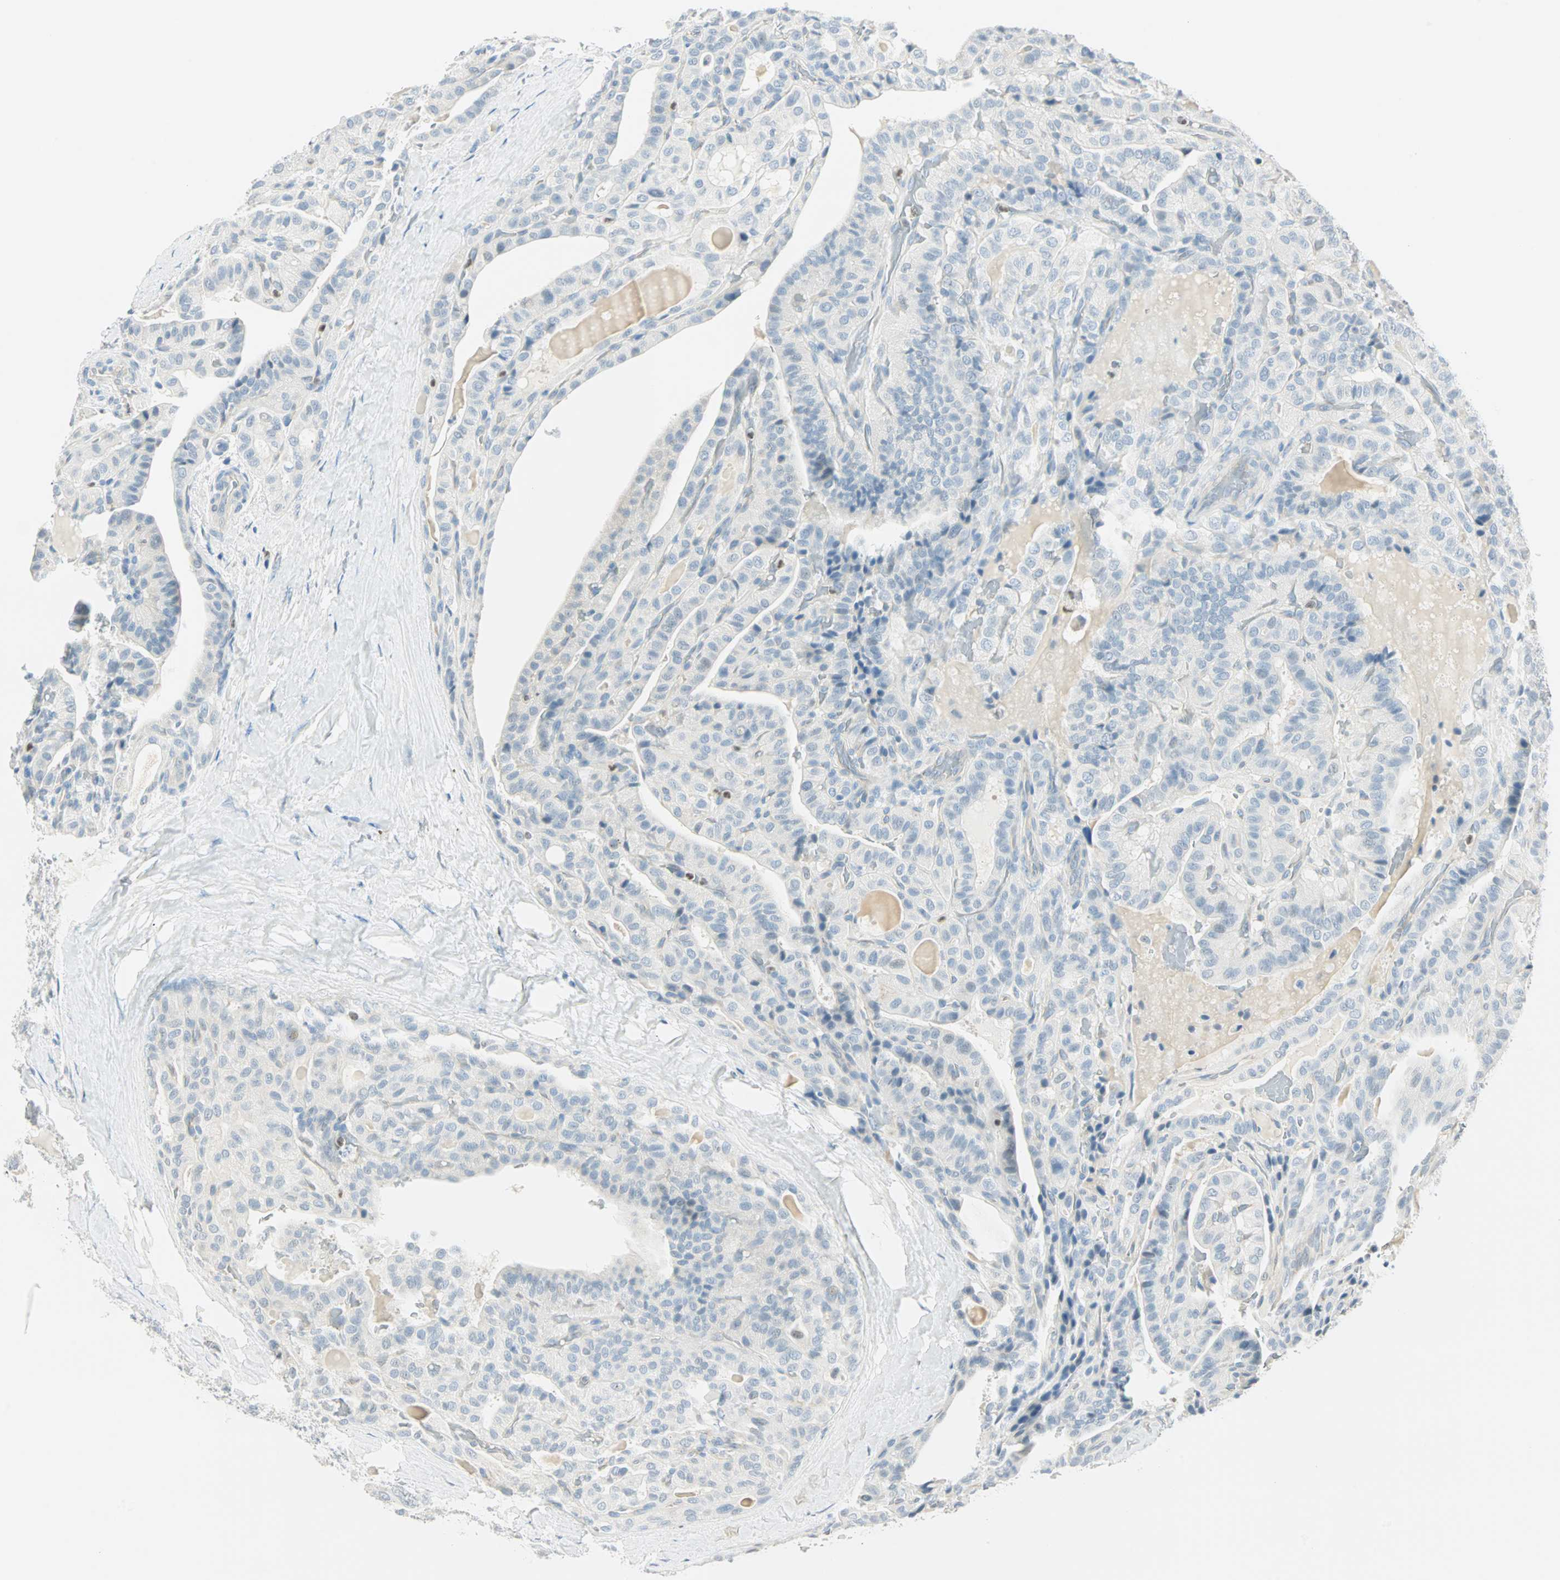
{"staining": {"intensity": "negative", "quantity": "none", "location": "none"}, "tissue": "thyroid cancer", "cell_type": "Tumor cells", "image_type": "cancer", "snomed": [{"axis": "morphology", "description": "Papillary adenocarcinoma, NOS"}, {"axis": "topography", "description": "Thyroid gland"}], "caption": "The immunohistochemistry (IHC) photomicrograph has no significant positivity in tumor cells of thyroid cancer tissue. (DAB immunohistochemistry (IHC), high magnification).", "gene": "MLLT10", "patient": {"sex": "male", "age": 77}}